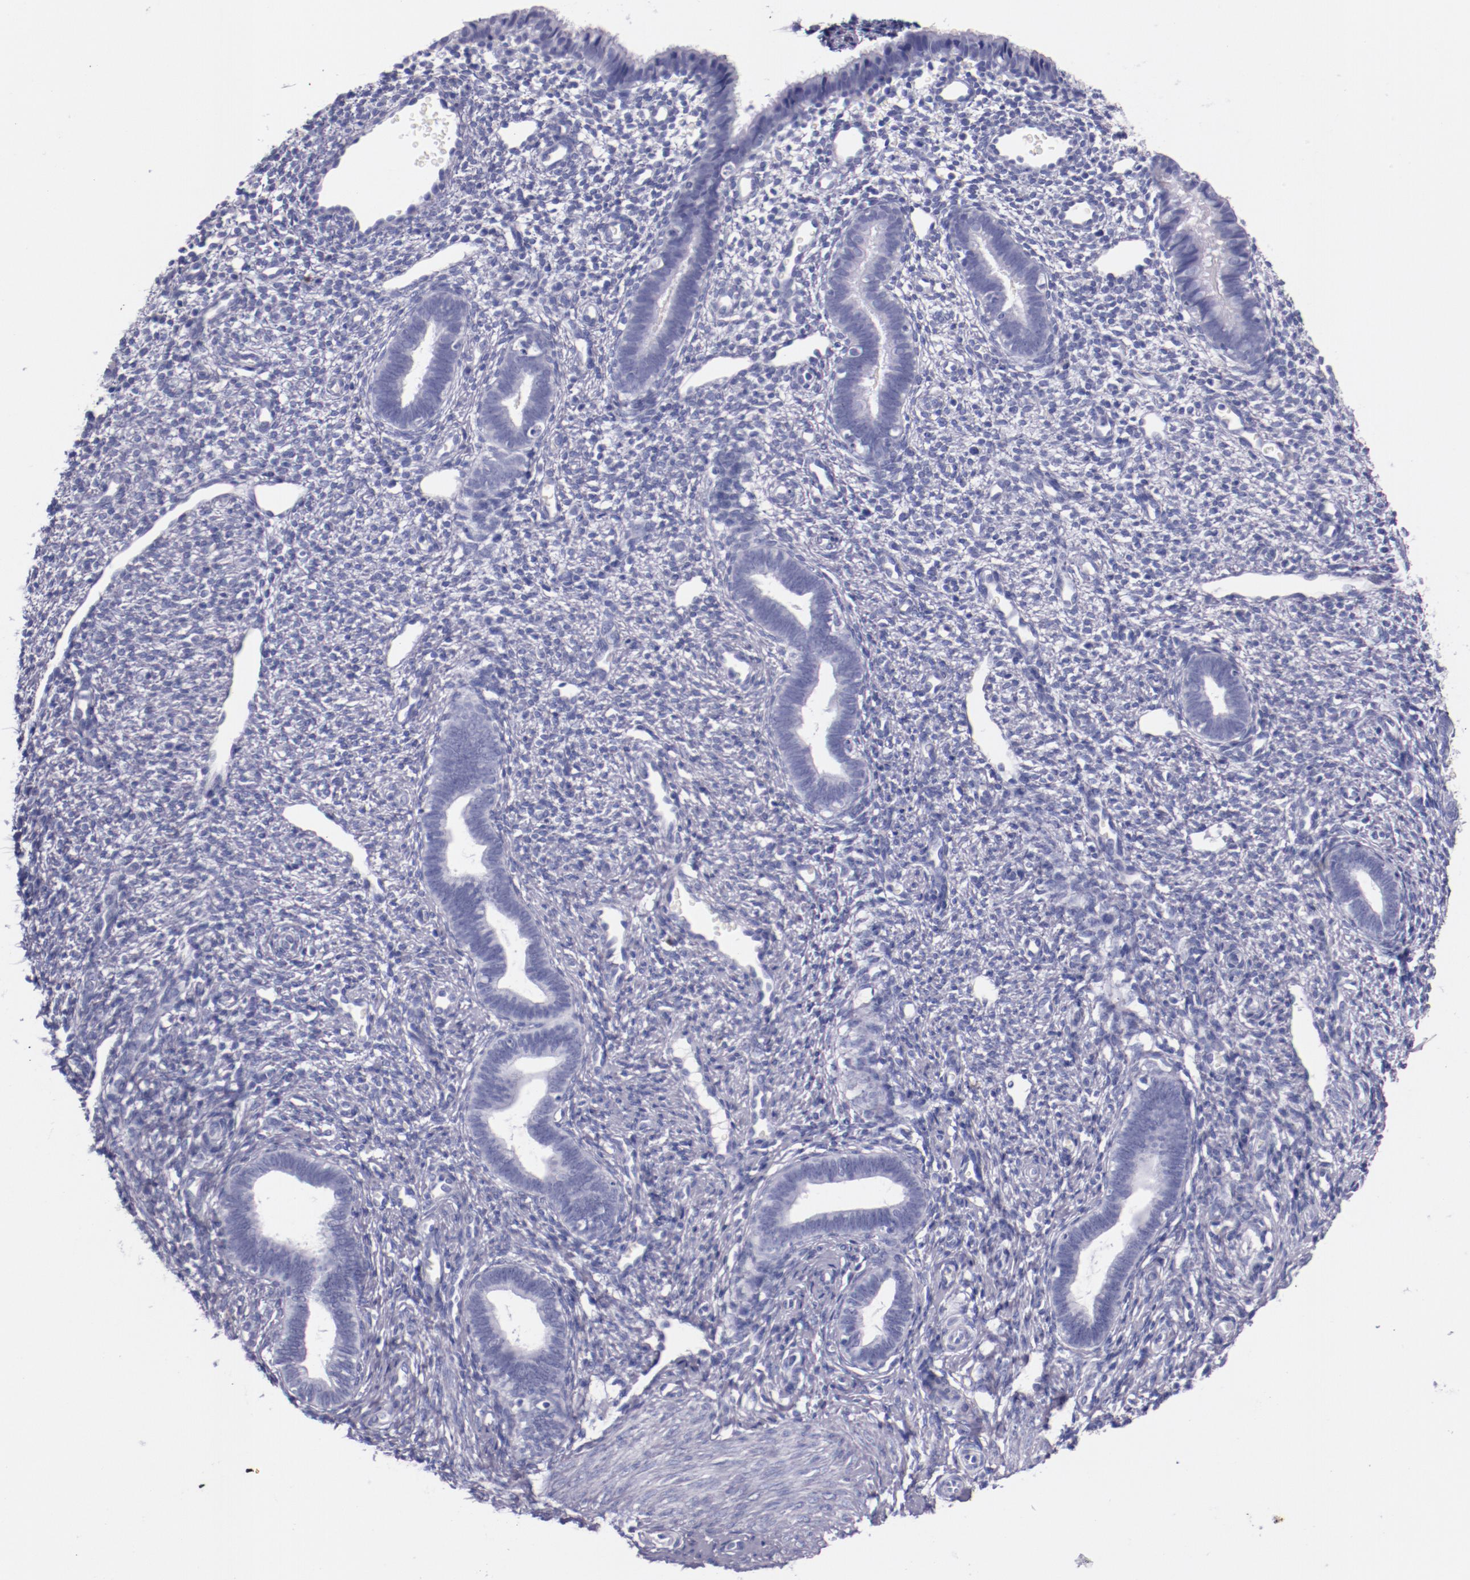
{"staining": {"intensity": "negative", "quantity": "none", "location": "none"}, "tissue": "endometrium", "cell_type": "Cells in endometrial stroma", "image_type": "normal", "snomed": [{"axis": "morphology", "description": "Normal tissue, NOS"}, {"axis": "topography", "description": "Endometrium"}], "caption": "IHC image of unremarkable human endometrium stained for a protein (brown), which displays no expression in cells in endometrial stroma.", "gene": "IRF4", "patient": {"sex": "female", "age": 27}}